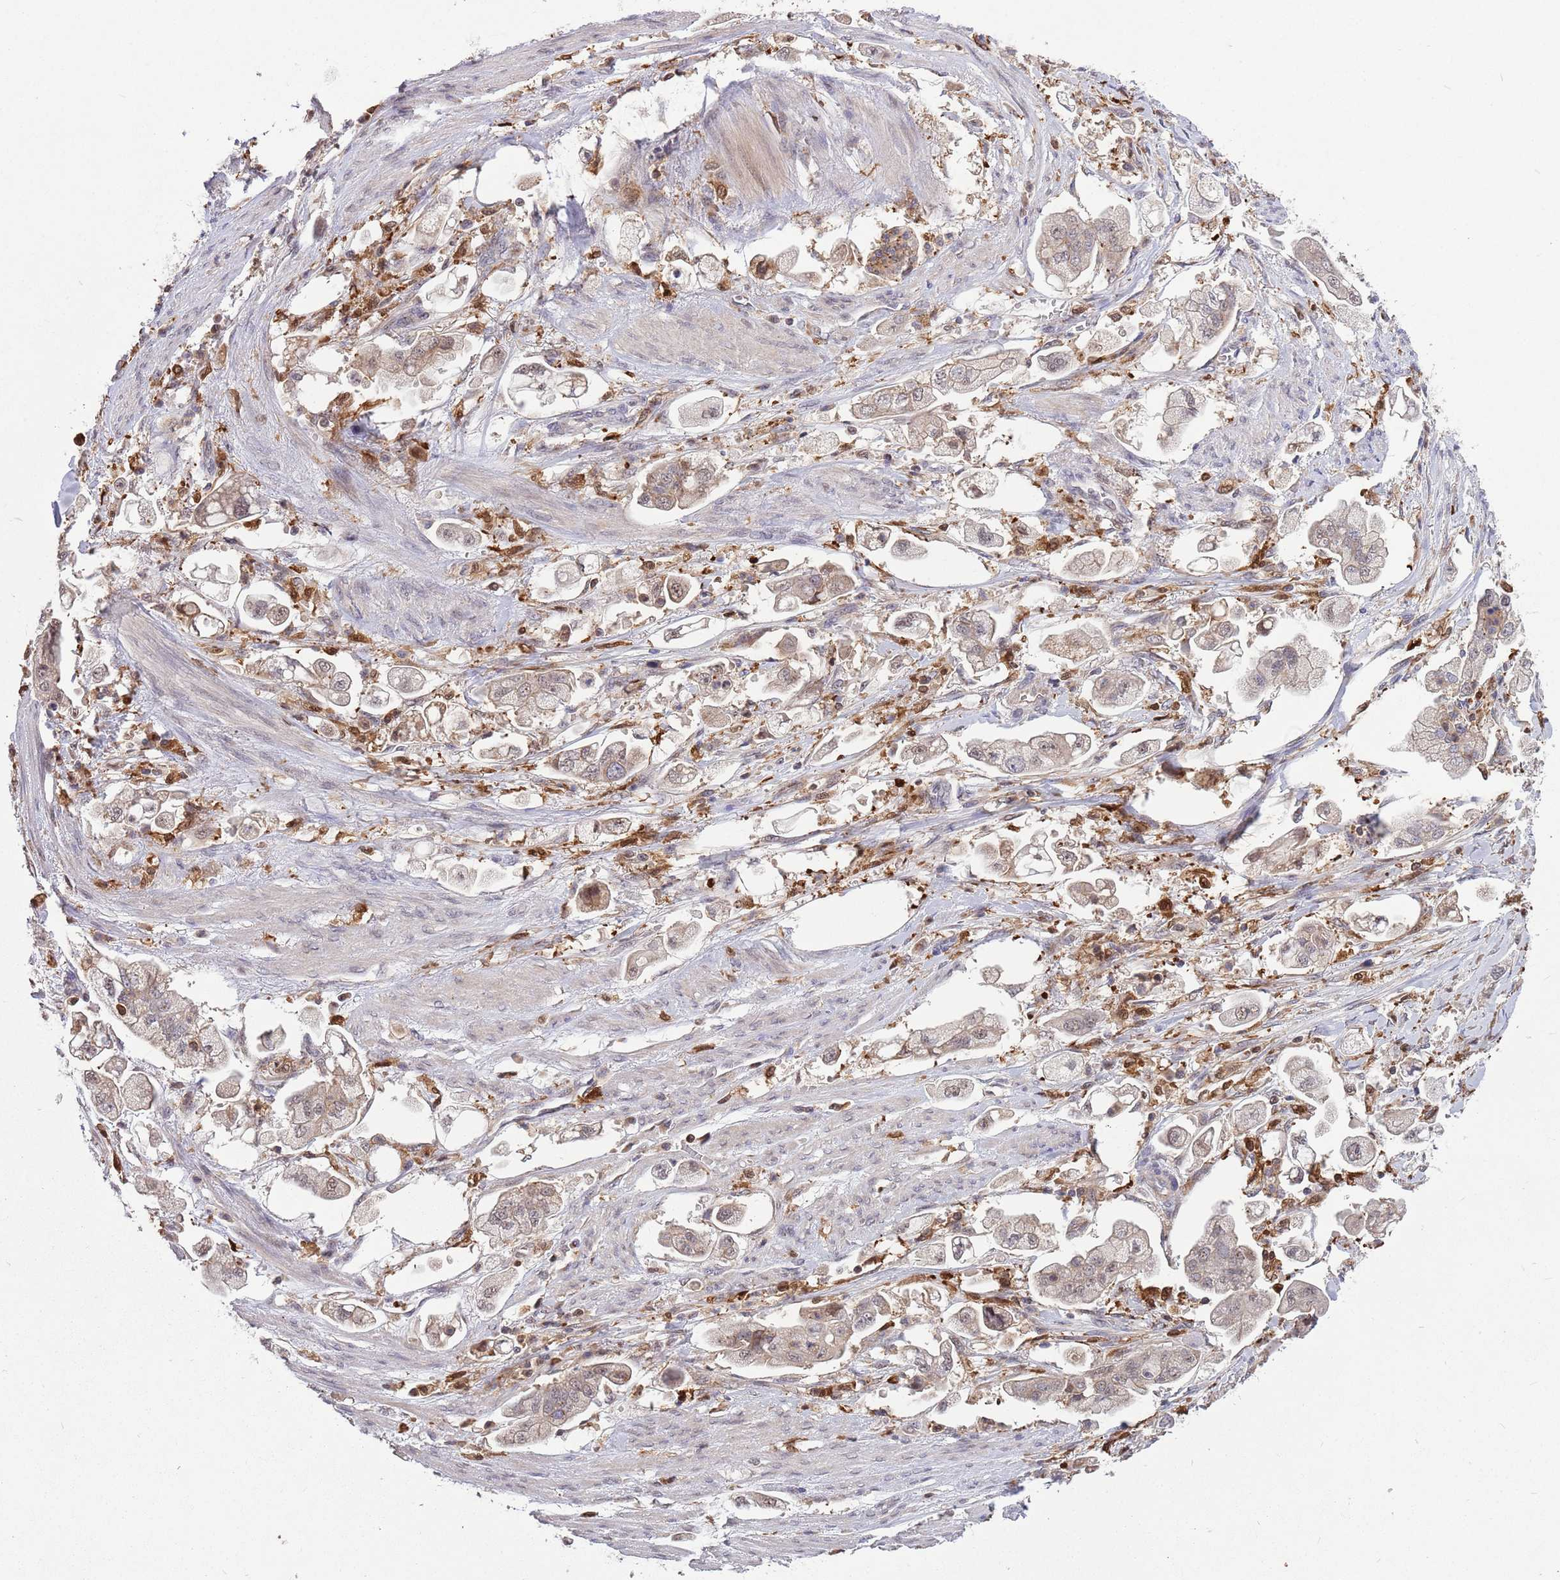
{"staining": {"intensity": "weak", "quantity": "25%-75%", "location": "cytoplasmic/membranous,nuclear"}, "tissue": "stomach cancer", "cell_type": "Tumor cells", "image_type": "cancer", "snomed": [{"axis": "morphology", "description": "Adenocarcinoma, NOS"}, {"axis": "topography", "description": "Stomach"}], "caption": "Stomach adenocarcinoma stained with a brown dye reveals weak cytoplasmic/membranous and nuclear positive staining in about 25%-75% of tumor cells.", "gene": "CCNJL", "patient": {"sex": "male", "age": 62}}